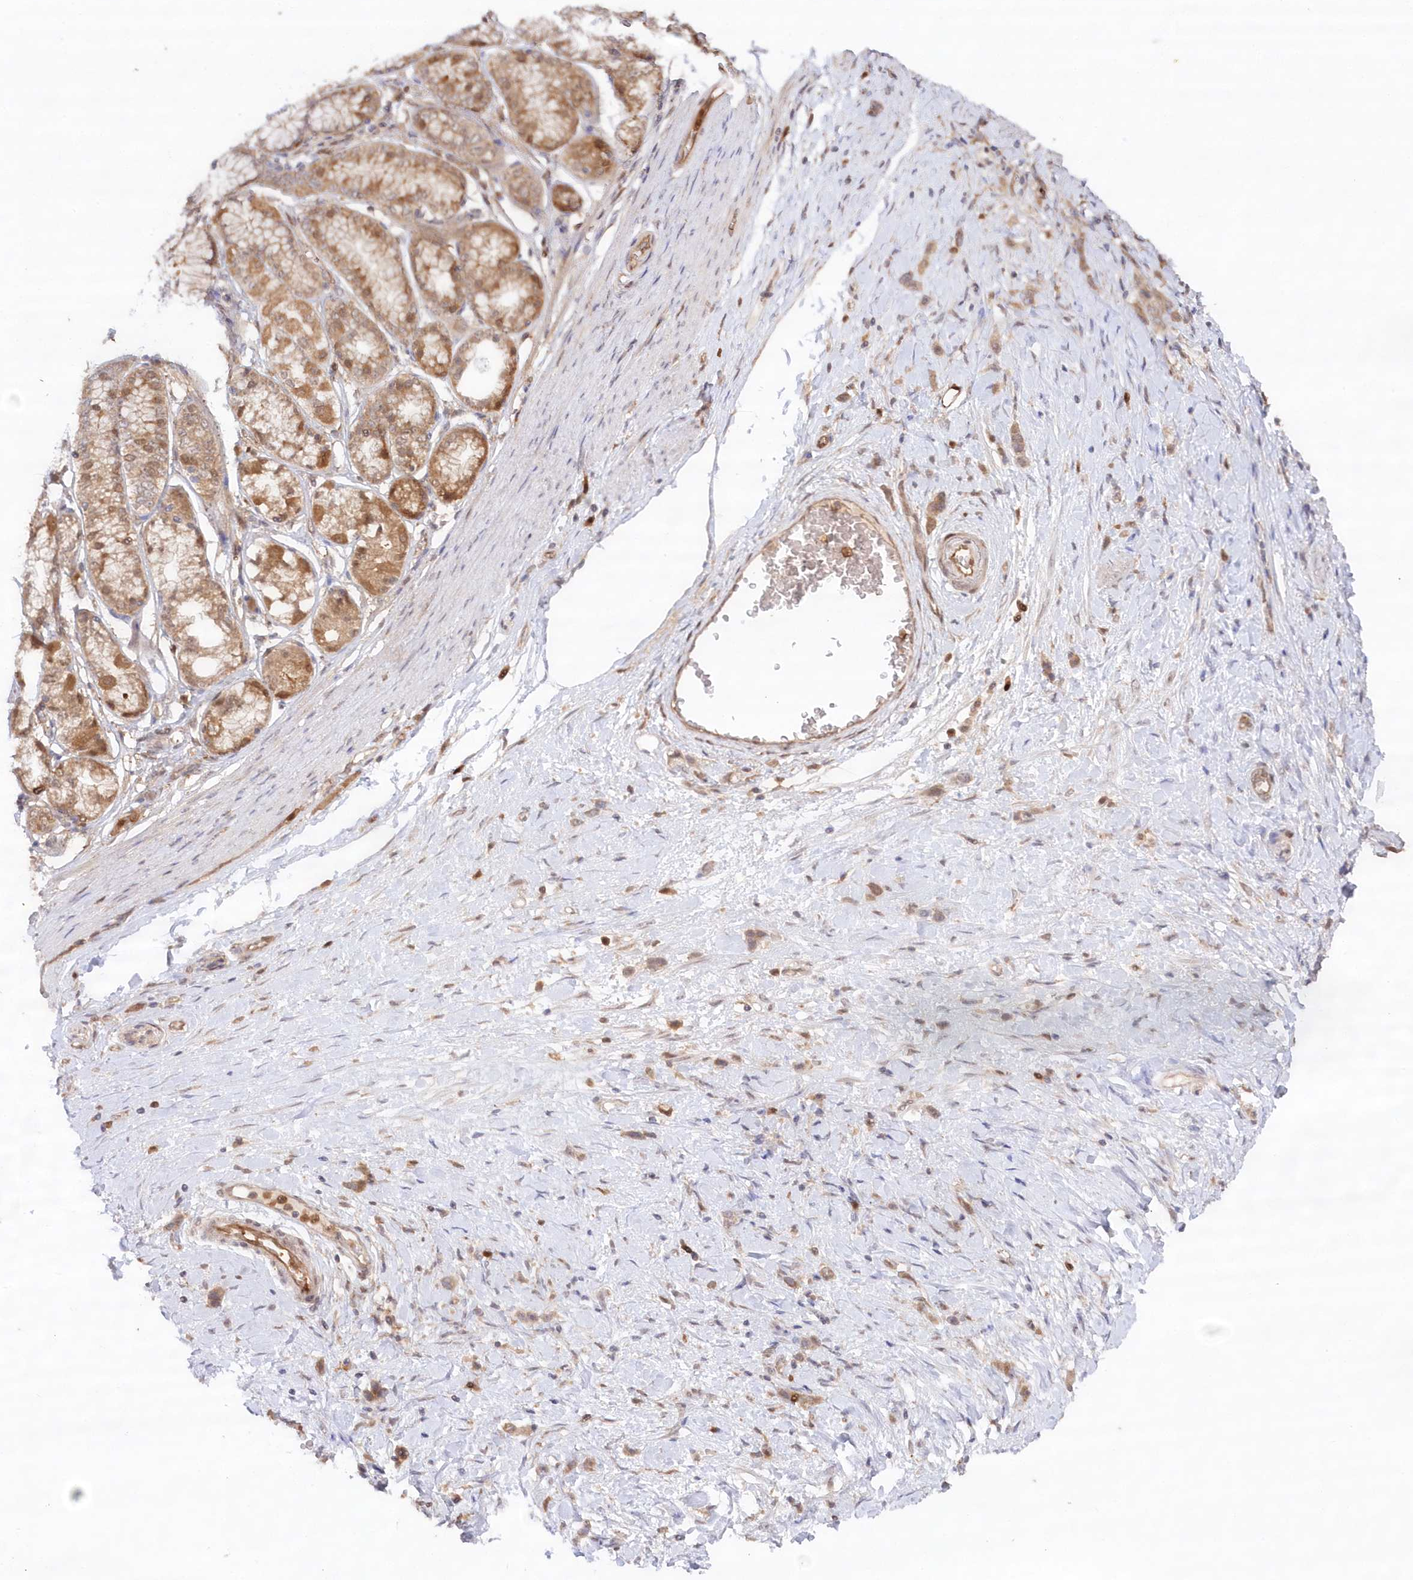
{"staining": {"intensity": "weak", "quantity": "25%-75%", "location": "cytoplasmic/membranous"}, "tissue": "stomach cancer", "cell_type": "Tumor cells", "image_type": "cancer", "snomed": [{"axis": "morphology", "description": "Adenocarcinoma, NOS"}, {"axis": "topography", "description": "Stomach"}], "caption": "Immunohistochemical staining of human stomach adenocarcinoma reveals low levels of weak cytoplasmic/membranous staining in about 25%-75% of tumor cells.", "gene": "GBE1", "patient": {"sex": "female", "age": 65}}